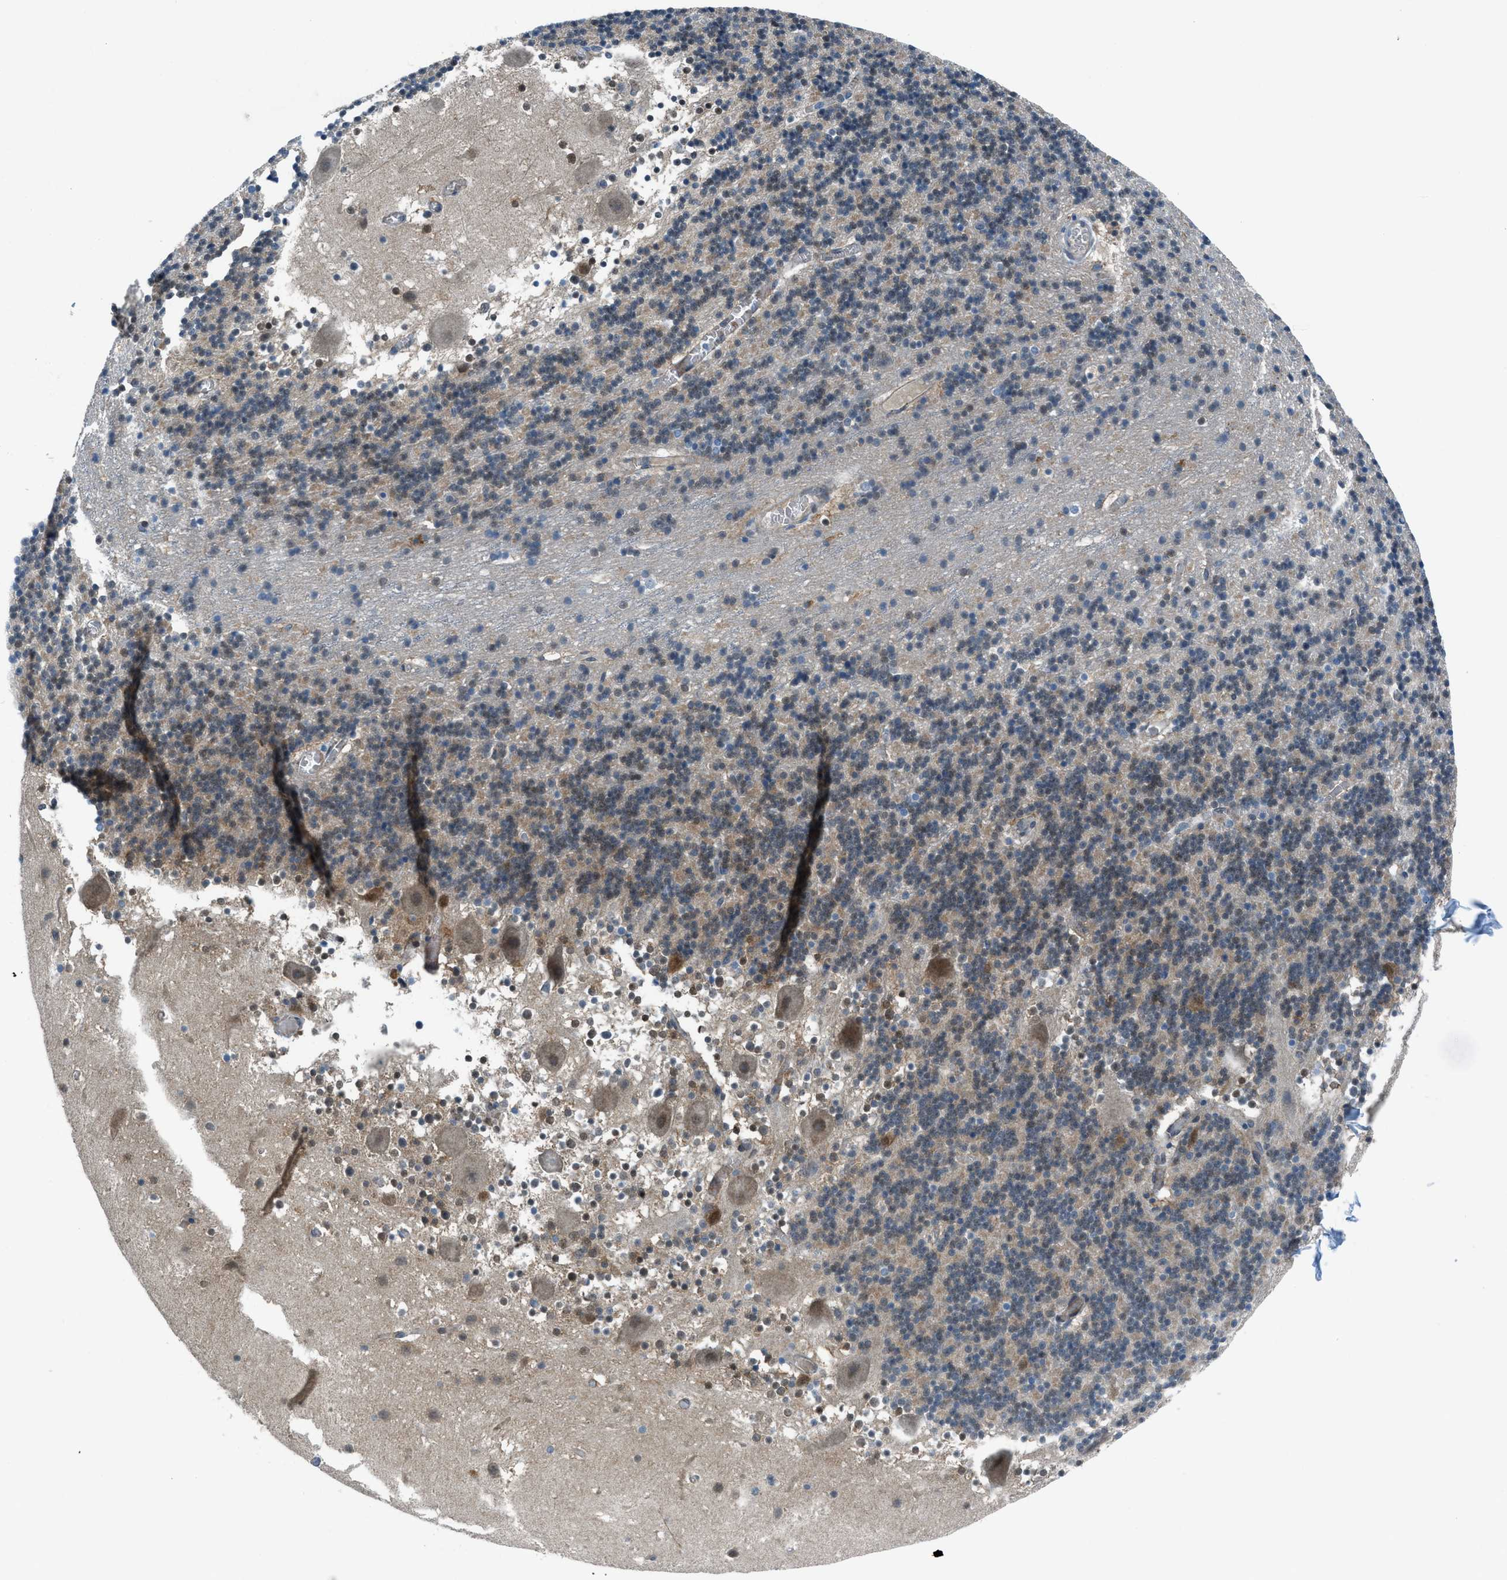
{"staining": {"intensity": "weak", "quantity": "<25%", "location": "nuclear"}, "tissue": "cerebellum", "cell_type": "Cells in granular layer", "image_type": "normal", "snomed": [{"axis": "morphology", "description": "Normal tissue, NOS"}, {"axis": "topography", "description": "Cerebellum"}], "caption": "High magnification brightfield microscopy of normal cerebellum stained with DAB (brown) and counterstained with hematoxylin (blue): cells in granular layer show no significant staining. (DAB (3,3'-diaminobenzidine) immunohistochemistry with hematoxylin counter stain).", "gene": "PRKN", "patient": {"sex": "male", "age": 45}}